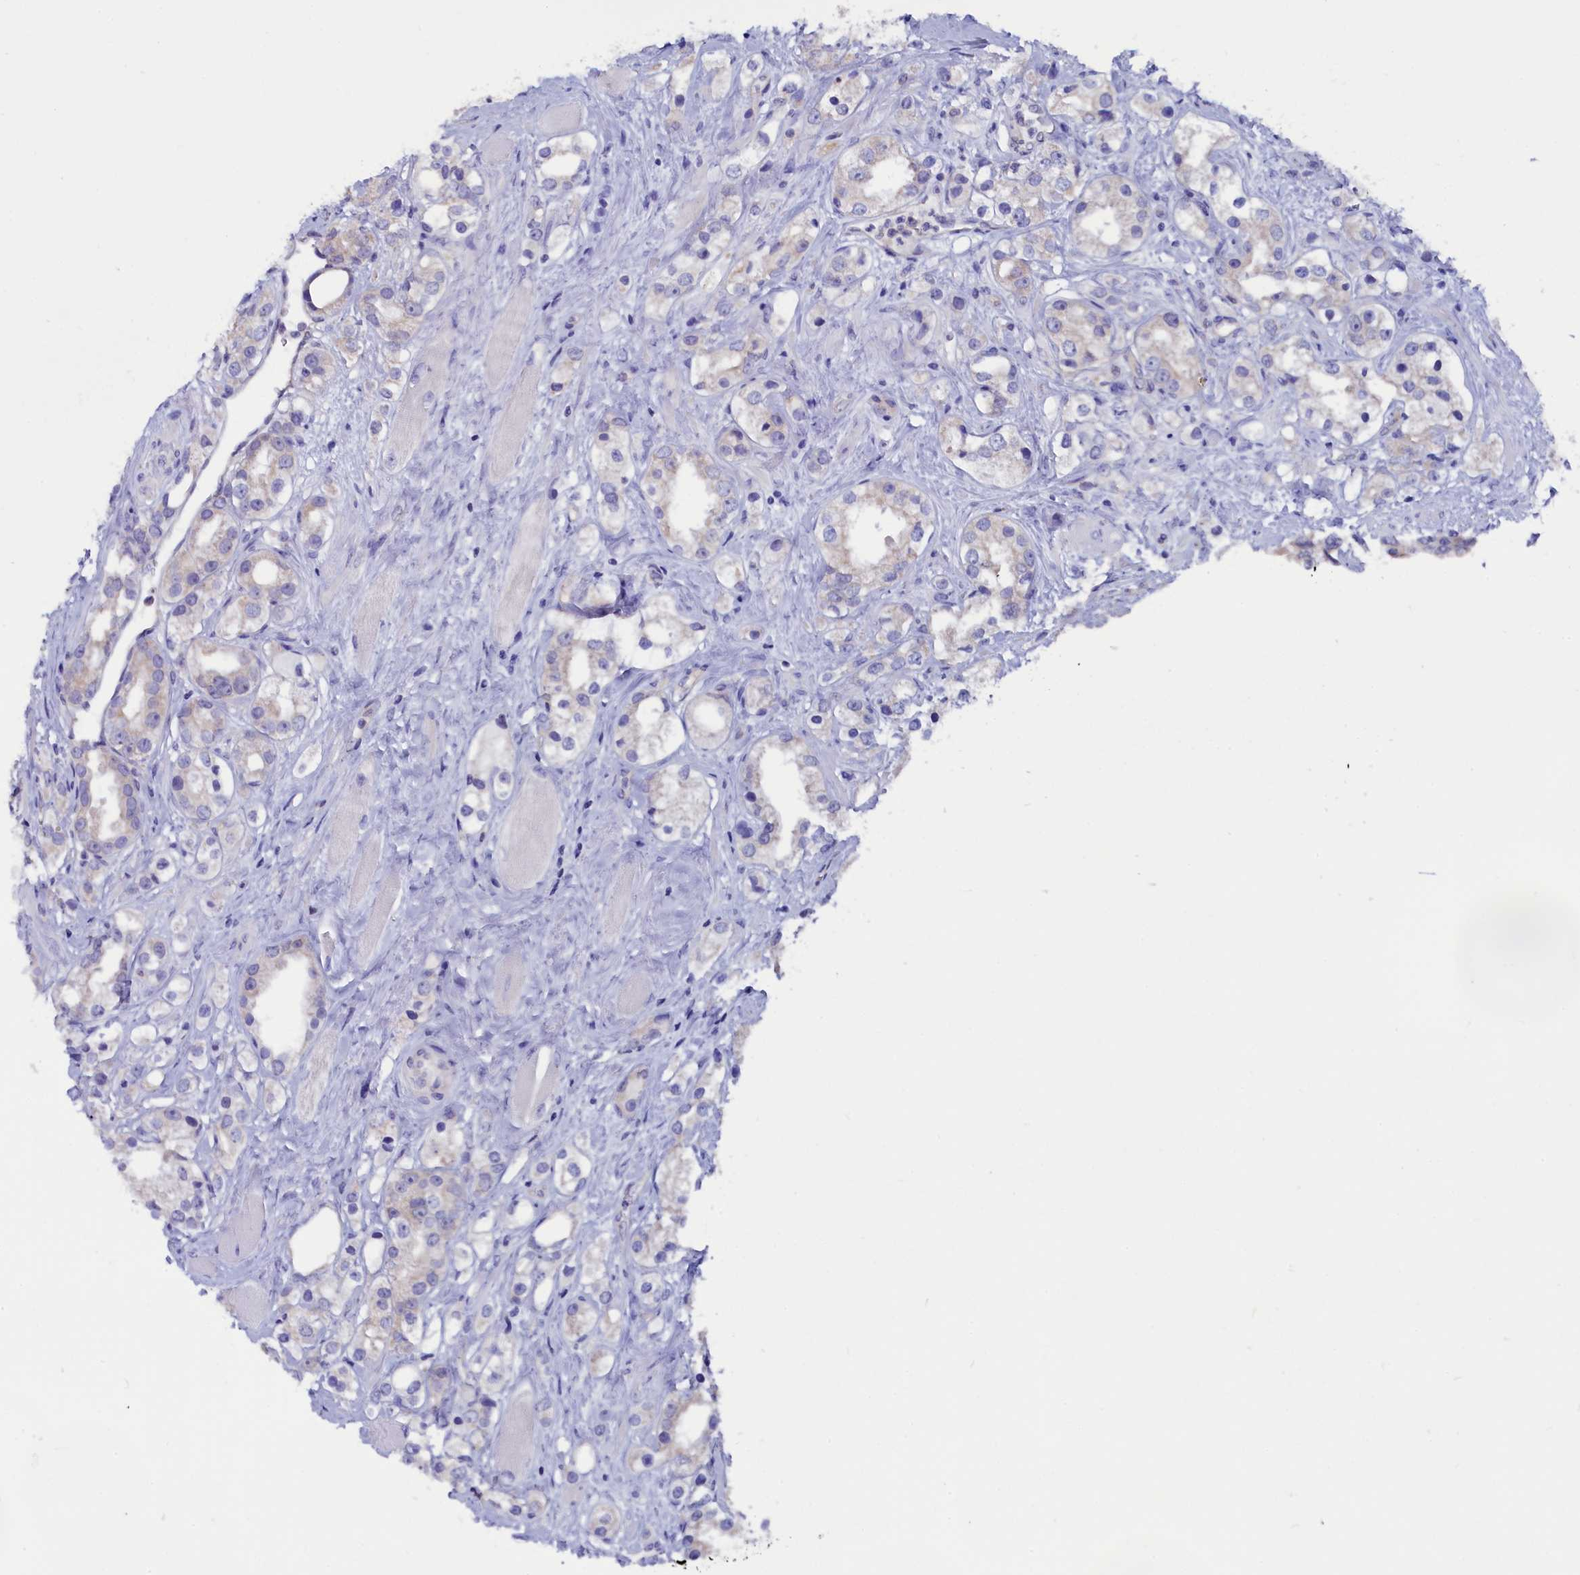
{"staining": {"intensity": "negative", "quantity": "none", "location": "none"}, "tissue": "prostate cancer", "cell_type": "Tumor cells", "image_type": "cancer", "snomed": [{"axis": "morphology", "description": "Adenocarcinoma, NOS"}, {"axis": "topography", "description": "Prostate"}], "caption": "This micrograph is of prostate cancer stained with immunohistochemistry to label a protein in brown with the nuclei are counter-stained blue. There is no staining in tumor cells. (Brightfield microscopy of DAB immunohistochemistry at high magnification).", "gene": "CIAPIN1", "patient": {"sex": "male", "age": 79}}